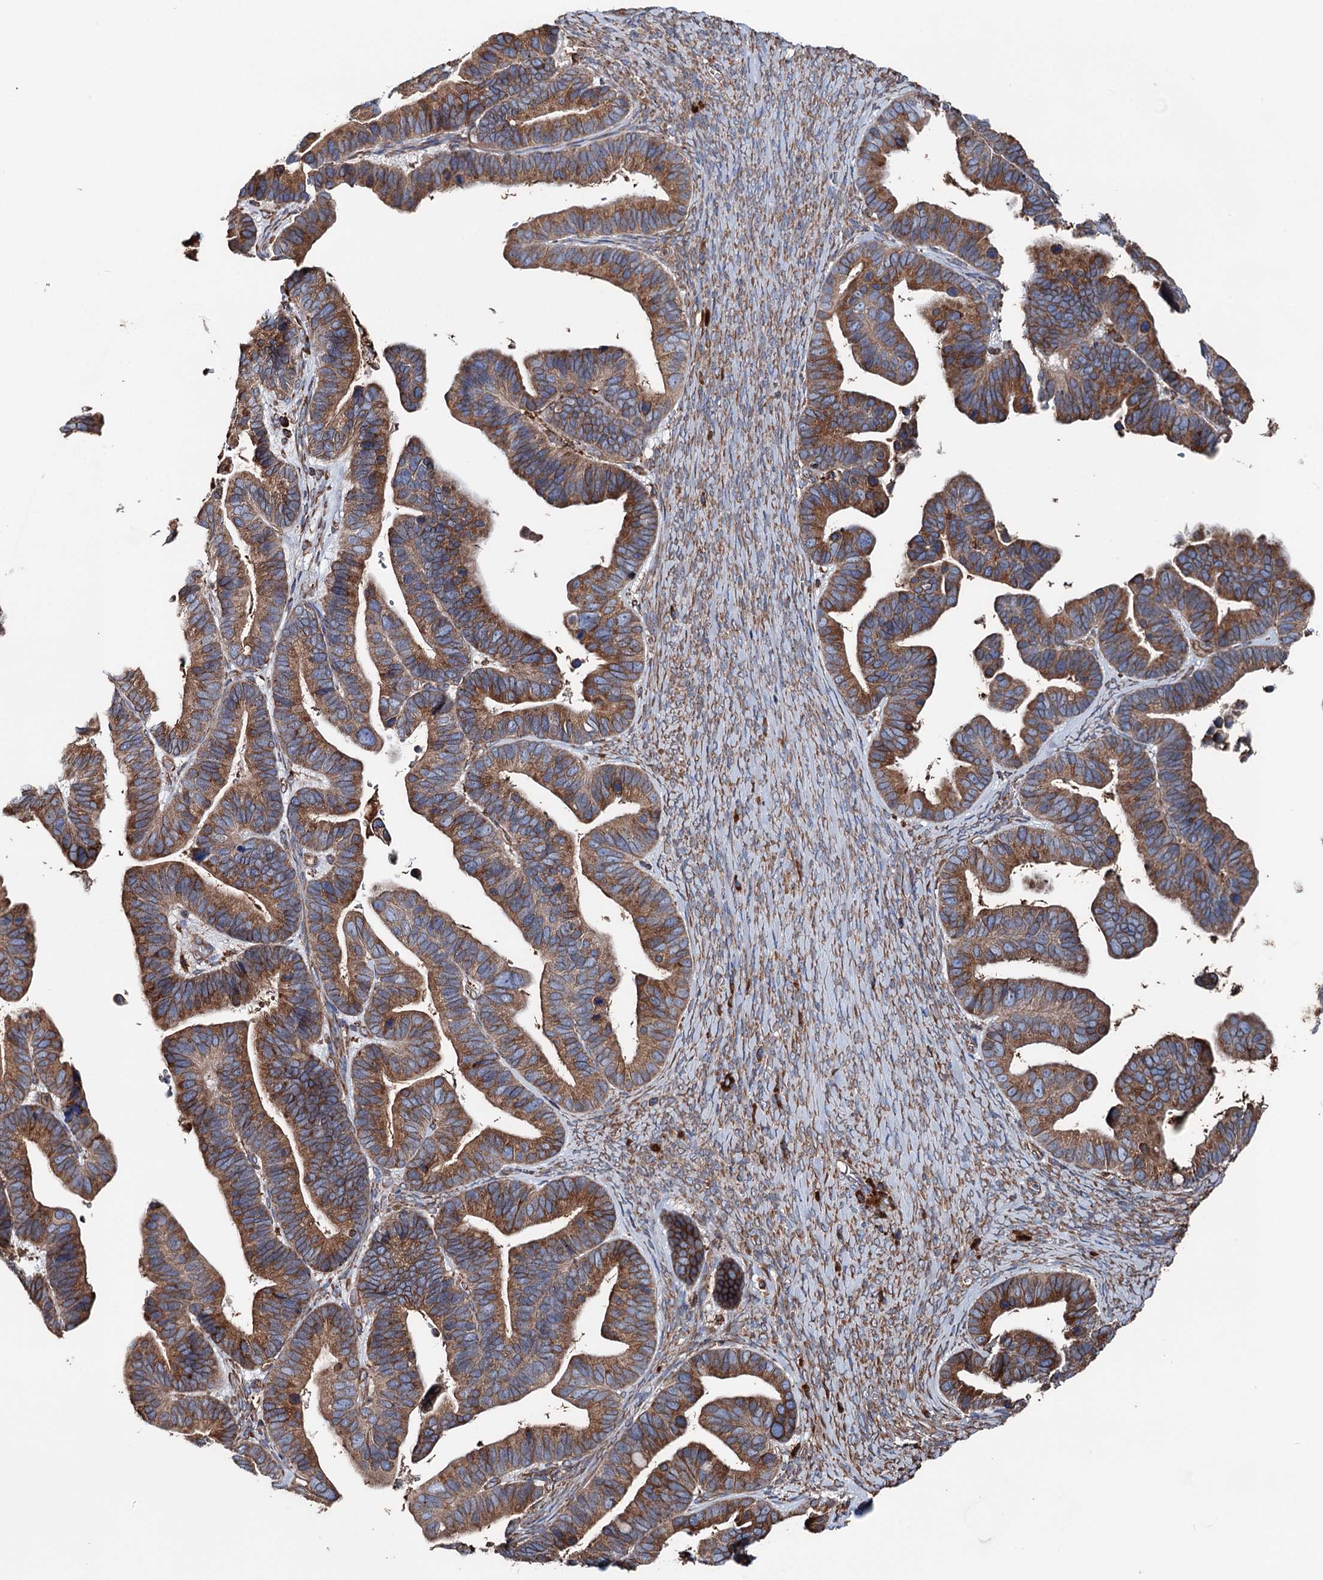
{"staining": {"intensity": "moderate", "quantity": ">75%", "location": "cytoplasmic/membranous"}, "tissue": "ovarian cancer", "cell_type": "Tumor cells", "image_type": "cancer", "snomed": [{"axis": "morphology", "description": "Cystadenocarcinoma, serous, NOS"}, {"axis": "topography", "description": "Ovary"}], "caption": "A brown stain highlights moderate cytoplasmic/membranous staining of a protein in ovarian cancer tumor cells.", "gene": "ERP29", "patient": {"sex": "female", "age": 56}}